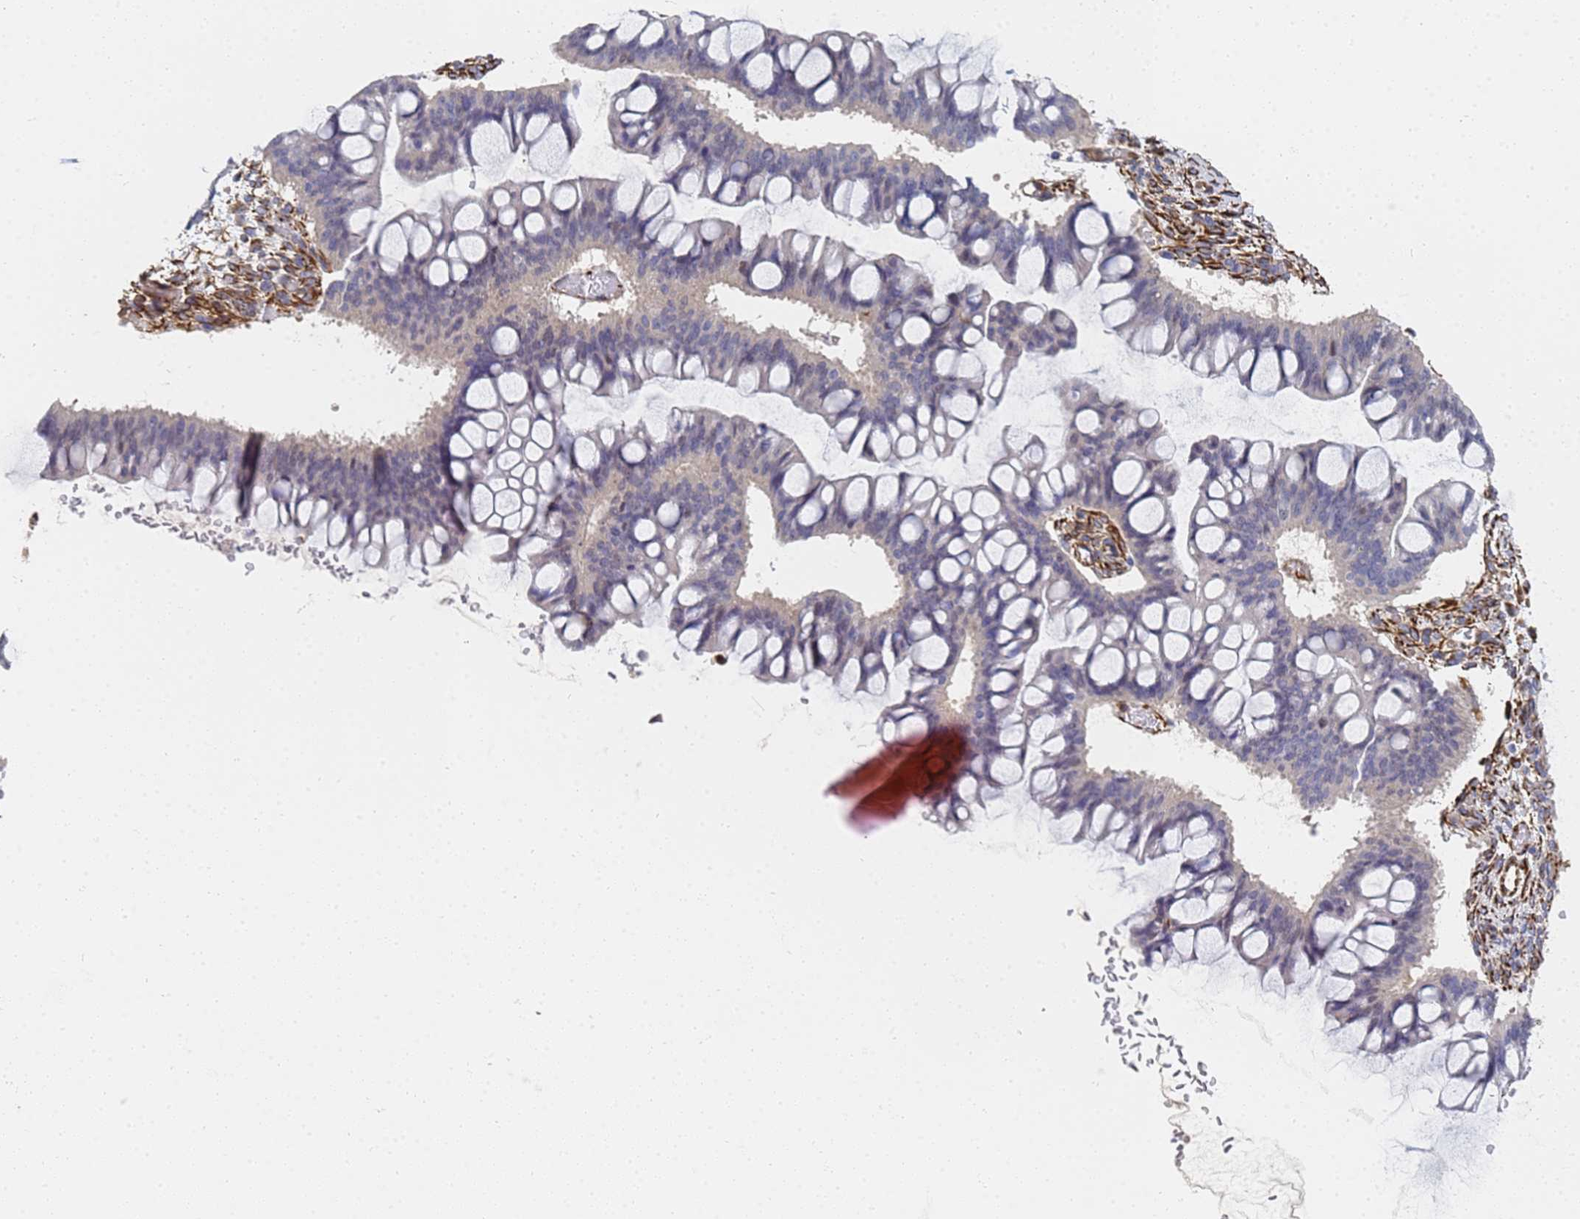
{"staining": {"intensity": "negative", "quantity": "none", "location": "none"}, "tissue": "ovarian cancer", "cell_type": "Tumor cells", "image_type": "cancer", "snomed": [{"axis": "morphology", "description": "Cystadenocarcinoma, mucinous, NOS"}, {"axis": "topography", "description": "Ovary"}], "caption": "Tumor cells show no significant expression in ovarian mucinous cystadenocarcinoma.", "gene": "SYT13", "patient": {"sex": "female", "age": 73}}